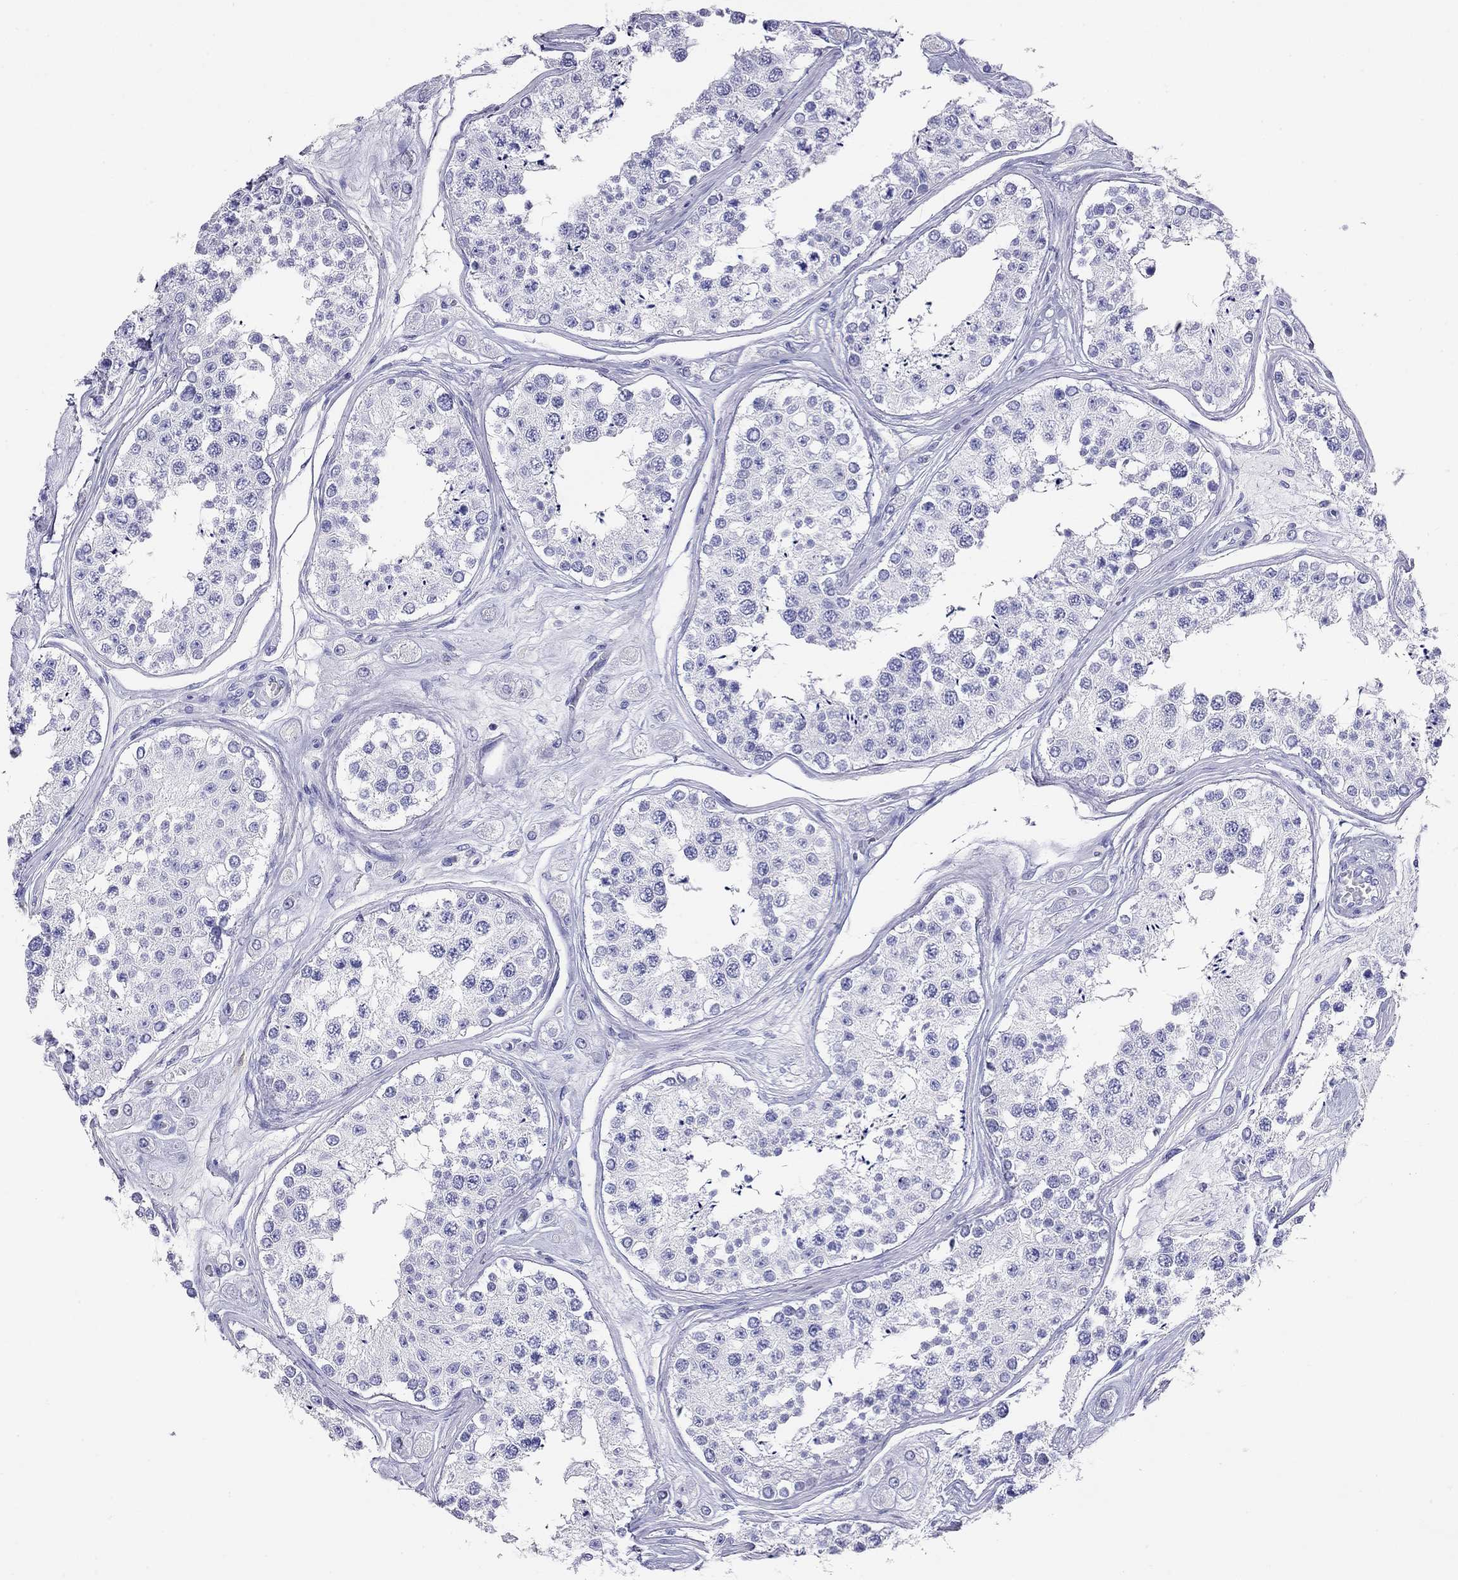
{"staining": {"intensity": "negative", "quantity": "none", "location": "none"}, "tissue": "testis", "cell_type": "Cells in seminiferous ducts", "image_type": "normal", "snomed": [{"axis": "morphology", "description": "Normal tissue, NOS"}, {"axis": "topography", "description": "Testis"}], "caption": "Immunohistochemistry (IHC) of benign testis shows no expression in cells in seminiferous ducts. (Brightfield microscopy of DAB immunohistochemistry at high magnification).", "gene": "HLA", "patient": {"sex": "male", "age": 25}}